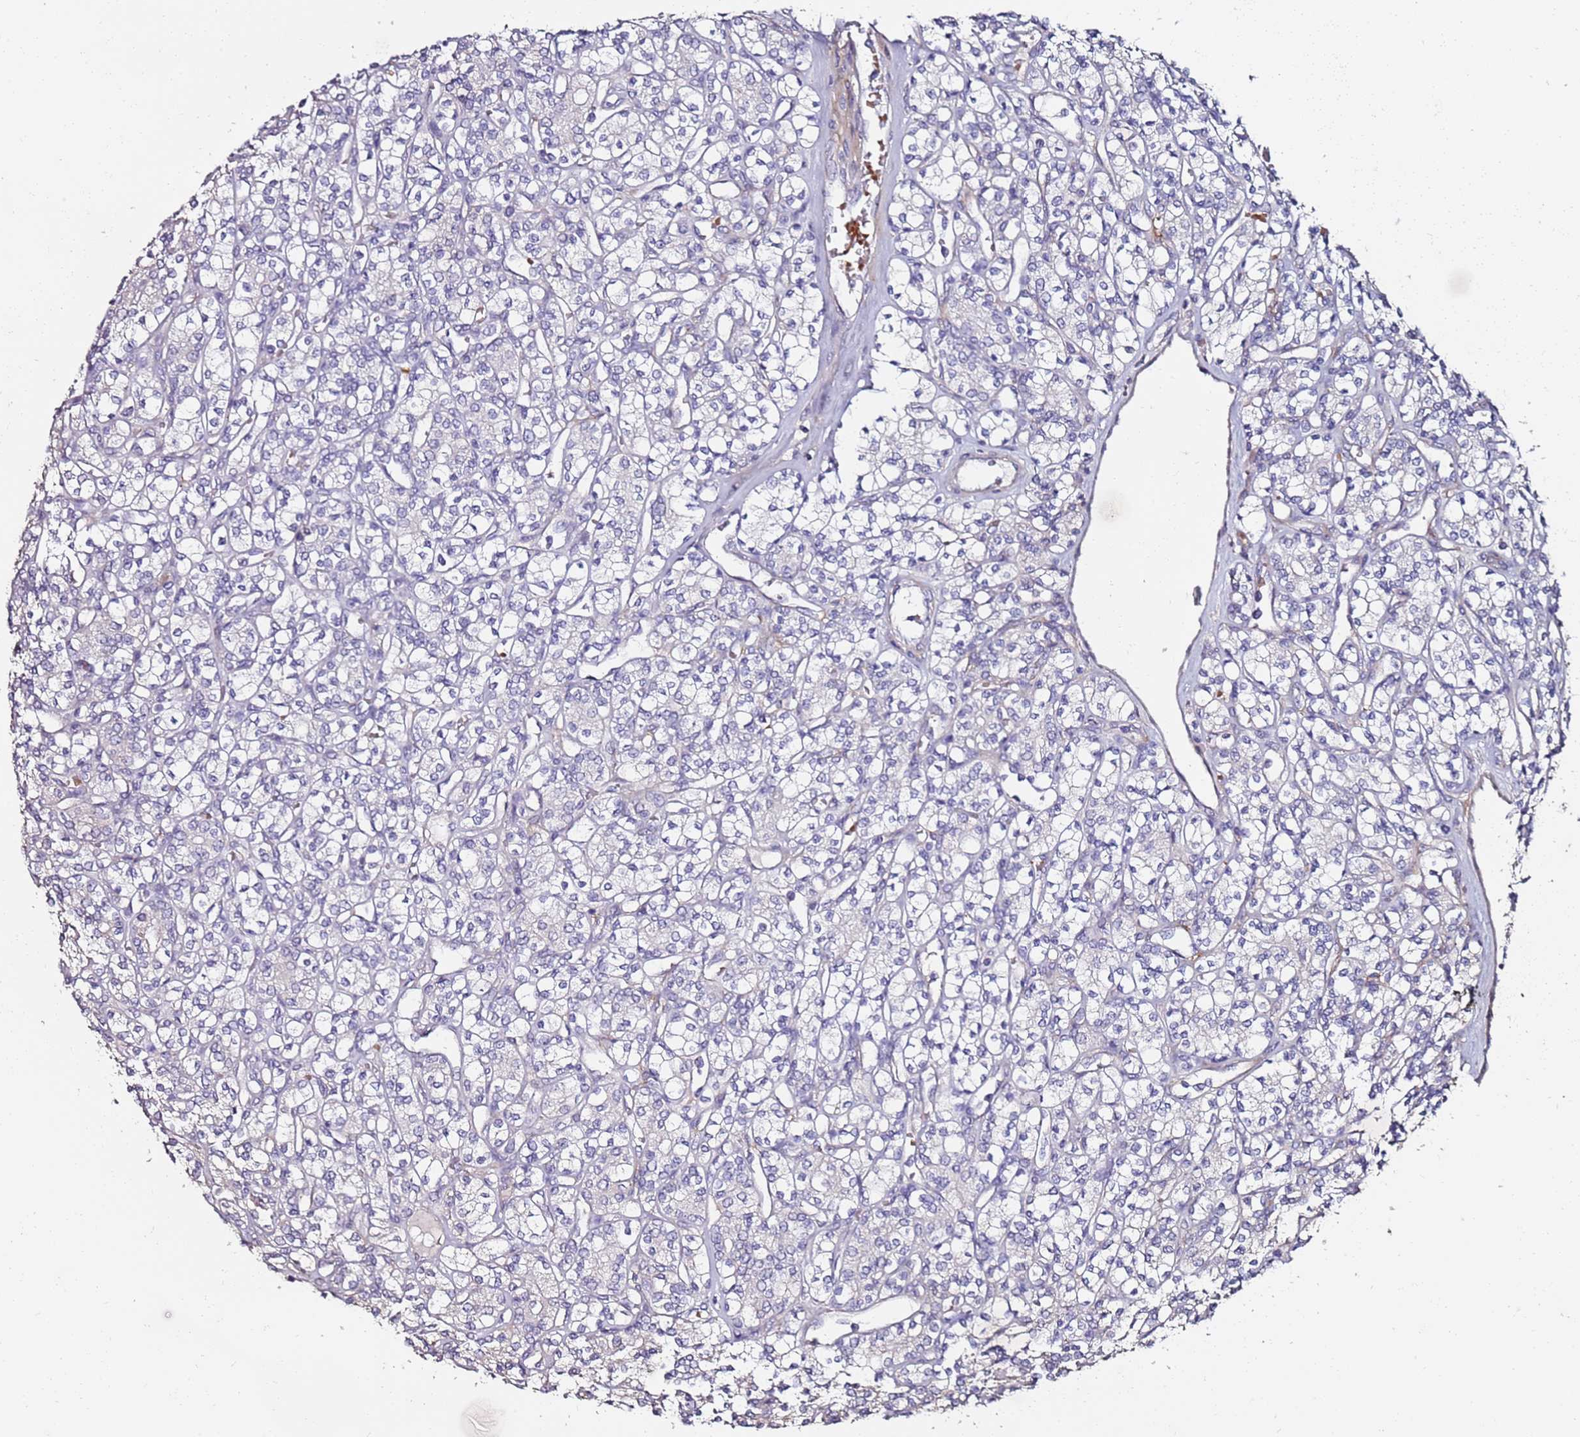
{"staining": {"intensity": "negative", "quantity": "none", "location": "none"}, "tissue": "renal cancer", "cell_type": "Tumor cells", "image_type": "cancer", "snomed": [{"axis": "morphology", "description": "Adenocarcinoma, NOS"}, {"axis": "topography", "description": "Kidney"}], "caption": "Immunohistochemical staining of human renal cancer (adenocarcinoma) shows no significant positivity in tumor cells.", "gene": "C3orf80", "patient": {"sex": "male", "age": 77}}